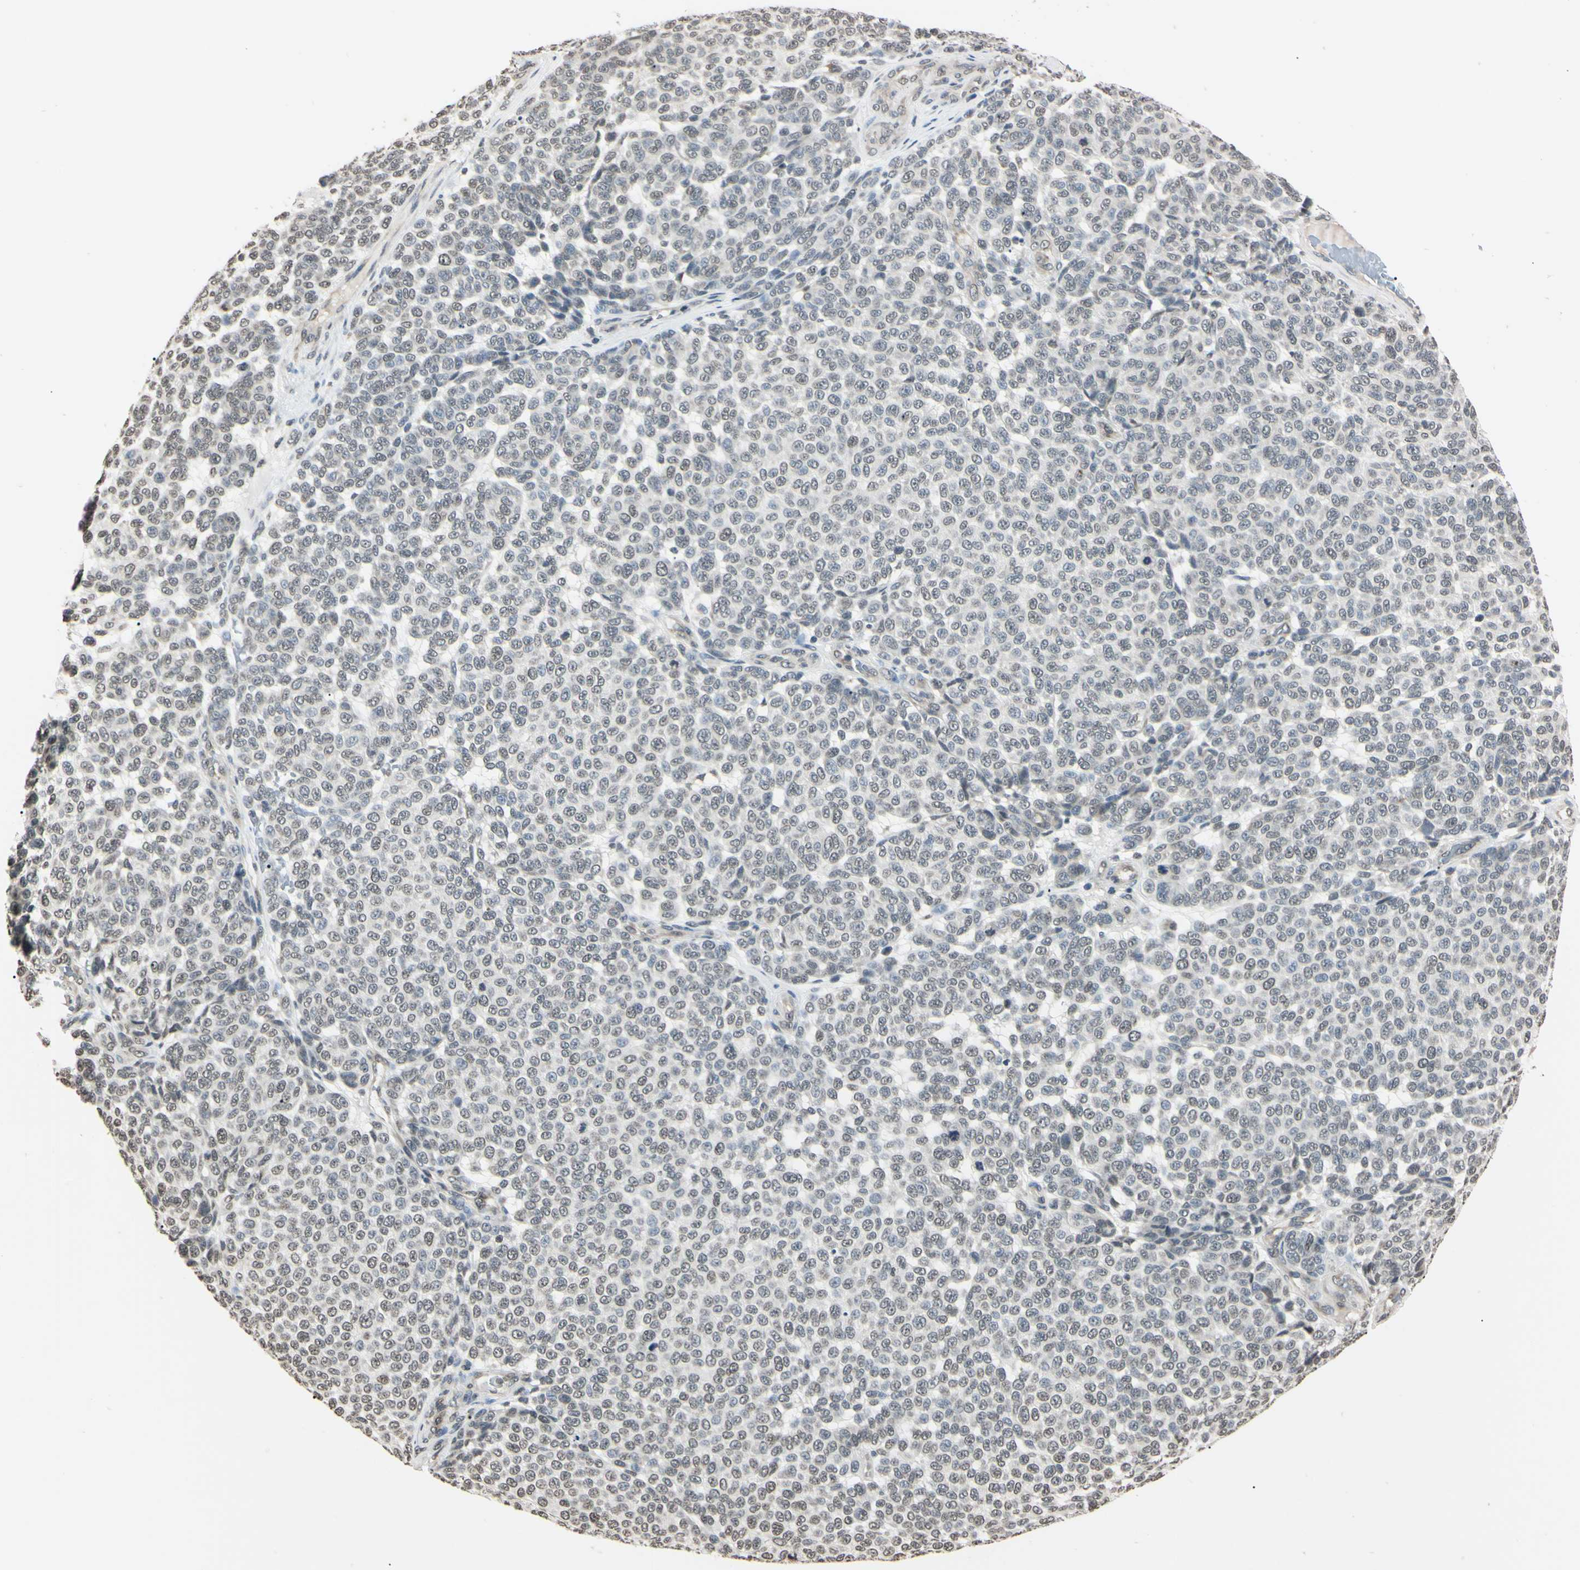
{"staining": {"intensity": "weak", "quantity": "25%-75%", "location": "nuclear"}, "tissue": "melanoma", "cell_type": "Tumor cells", "image_type": "cancer", "snomed": [{"axis": "morphology", "description": "Malignant melanoma, NOS"}, {"axis": "topography", "description": "Skin"}], "caption": "This is a photomicrograph of IHC staining of melanoma, which shows weak expression in the nuclear of tumor cells.", "gene": "CDC45", "patient": {"sex": "male", "age": 59}}